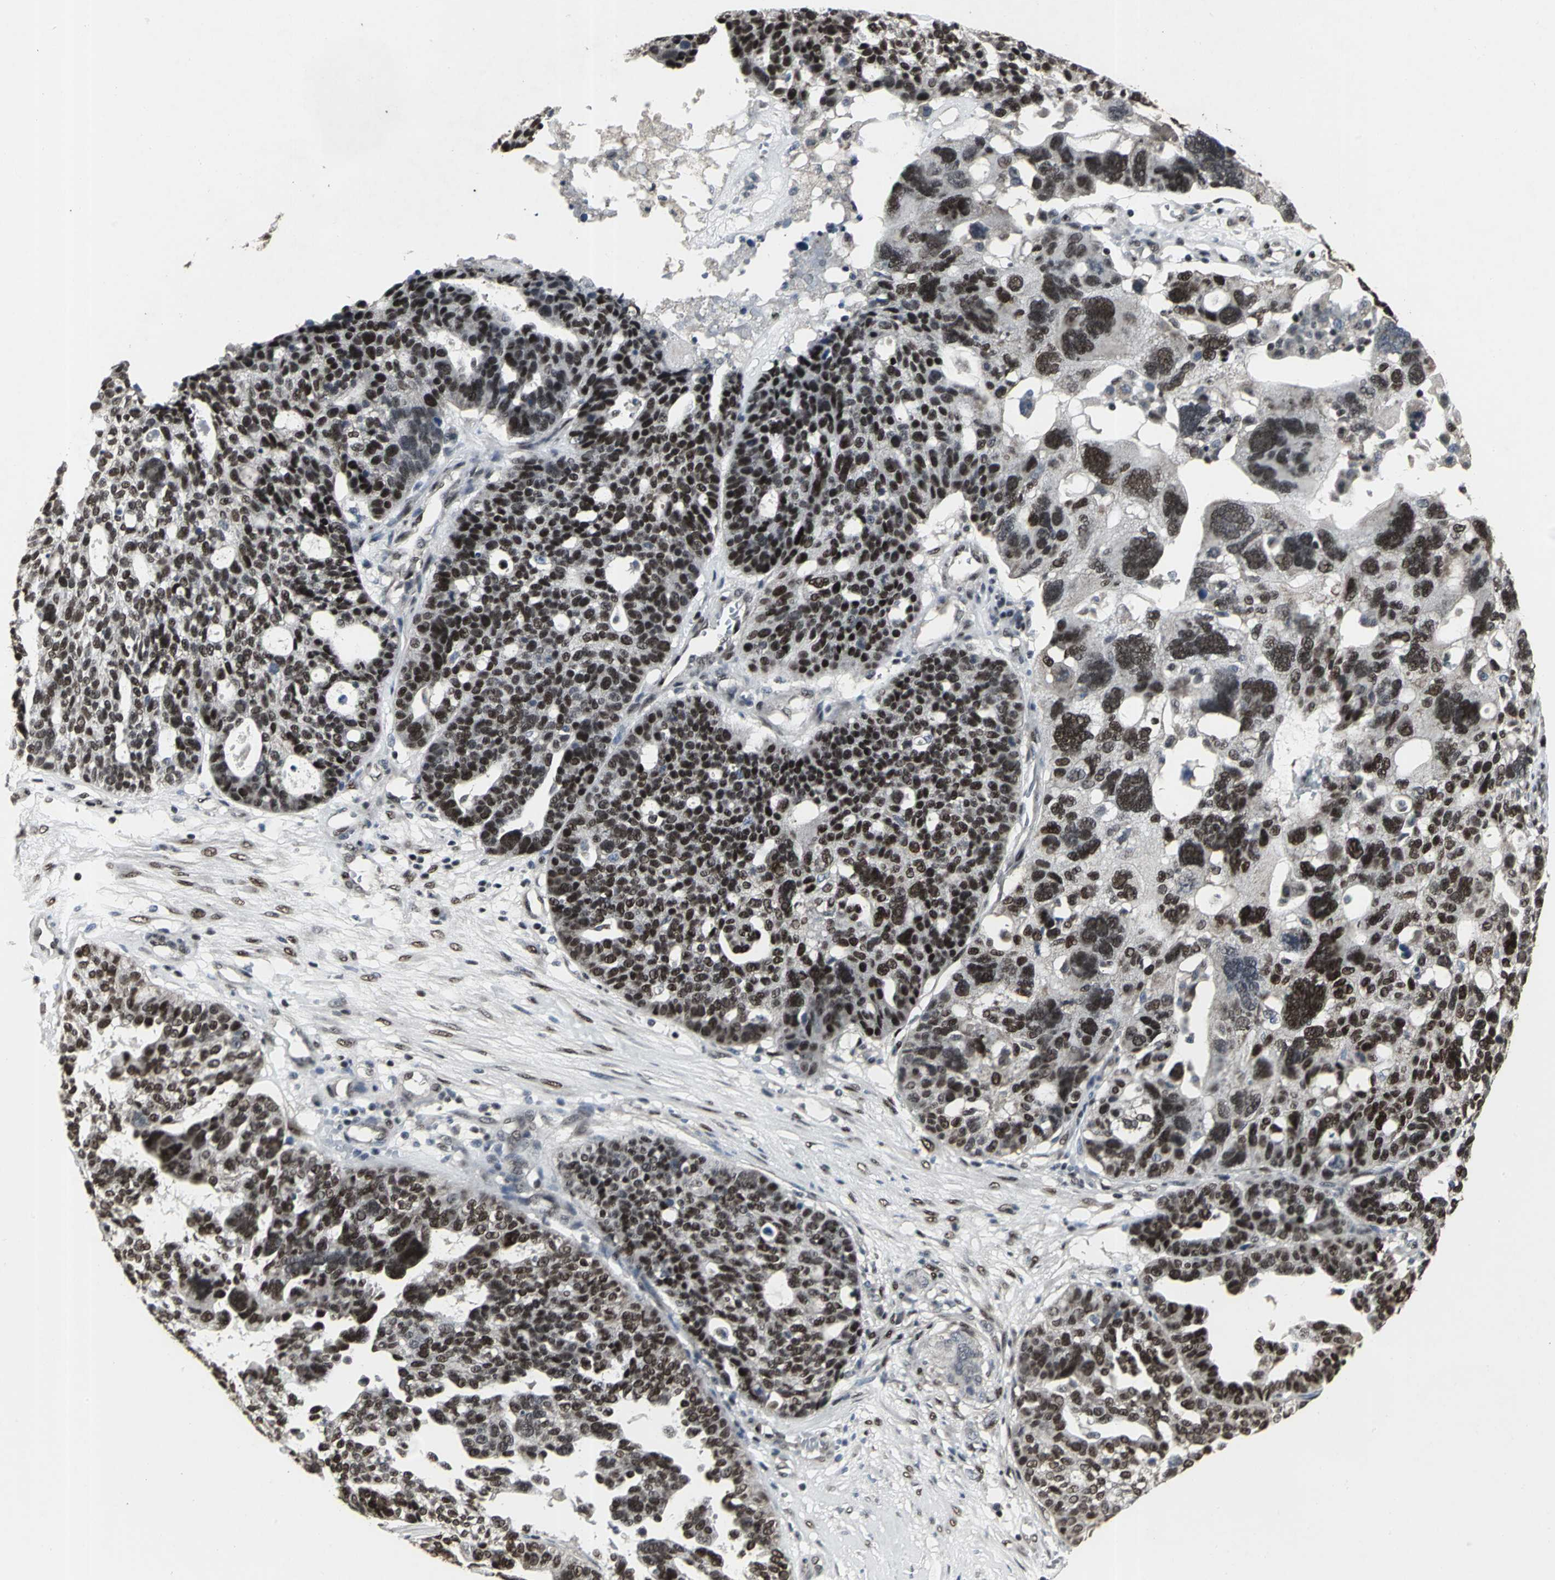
{"staining": {"intensity": "strong", "quantity": ">75%", "location": "nuclear"}, "tissue": "ovarian cancer", "cell_type": "Tumor cells", "image_type": "cancer", "snomed": [{"axis": "morphology", "description": "Cystadenocarcinoma, serous, NOS"}, {"axis": "topography", "description": "Ovary"}], "caption": "Brown immunohistochemical staining in ovarian cancer (serous cystadenocarcinoma) reveals strong nuclear positivity in approximately >75% of tumor cells.", "gene": "SRF", "patient": {"sex": "female", "age": 59}}